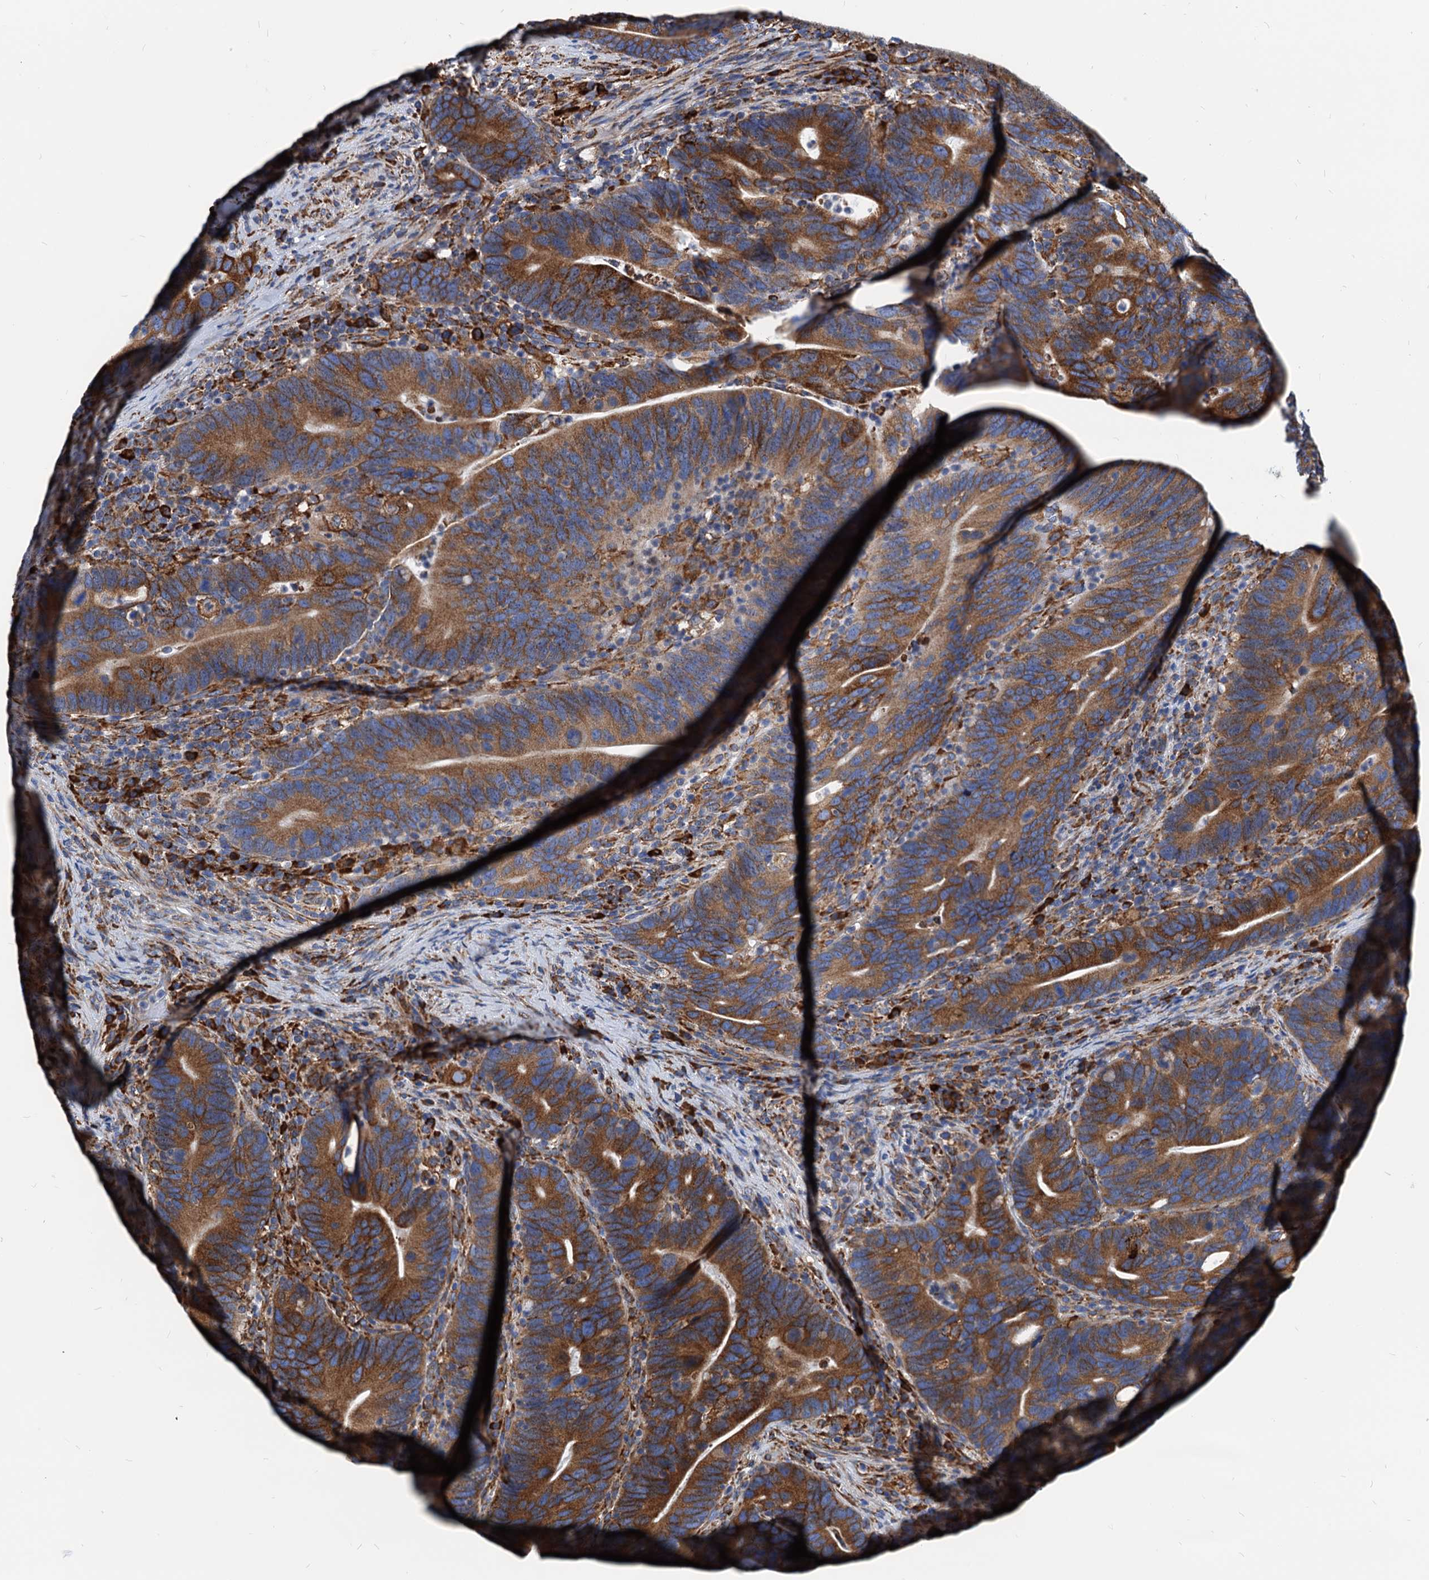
{"staining": {"intensity": "strong", "quantity": ">75%", "location": "cytoplasmic/membranous"}, "tissue": "colorectal cancer", "cell_type": "Tumor cells", "image_type": "cancer", "snomed": [{"axis": "morphology", "description": "Adenocarcinoma, NOS"}, {"axis": "topography", "description": "Colon"}], "caption": "High-power microscopy captured an IHC micrograph of colorectal cancer (adenocarcinoma), revealing strong cytoplasmic/membranous positivity in about >75% of tumor cells.", "gene": "HSPA5", "patient": {"sex": "female", "age": 66}}